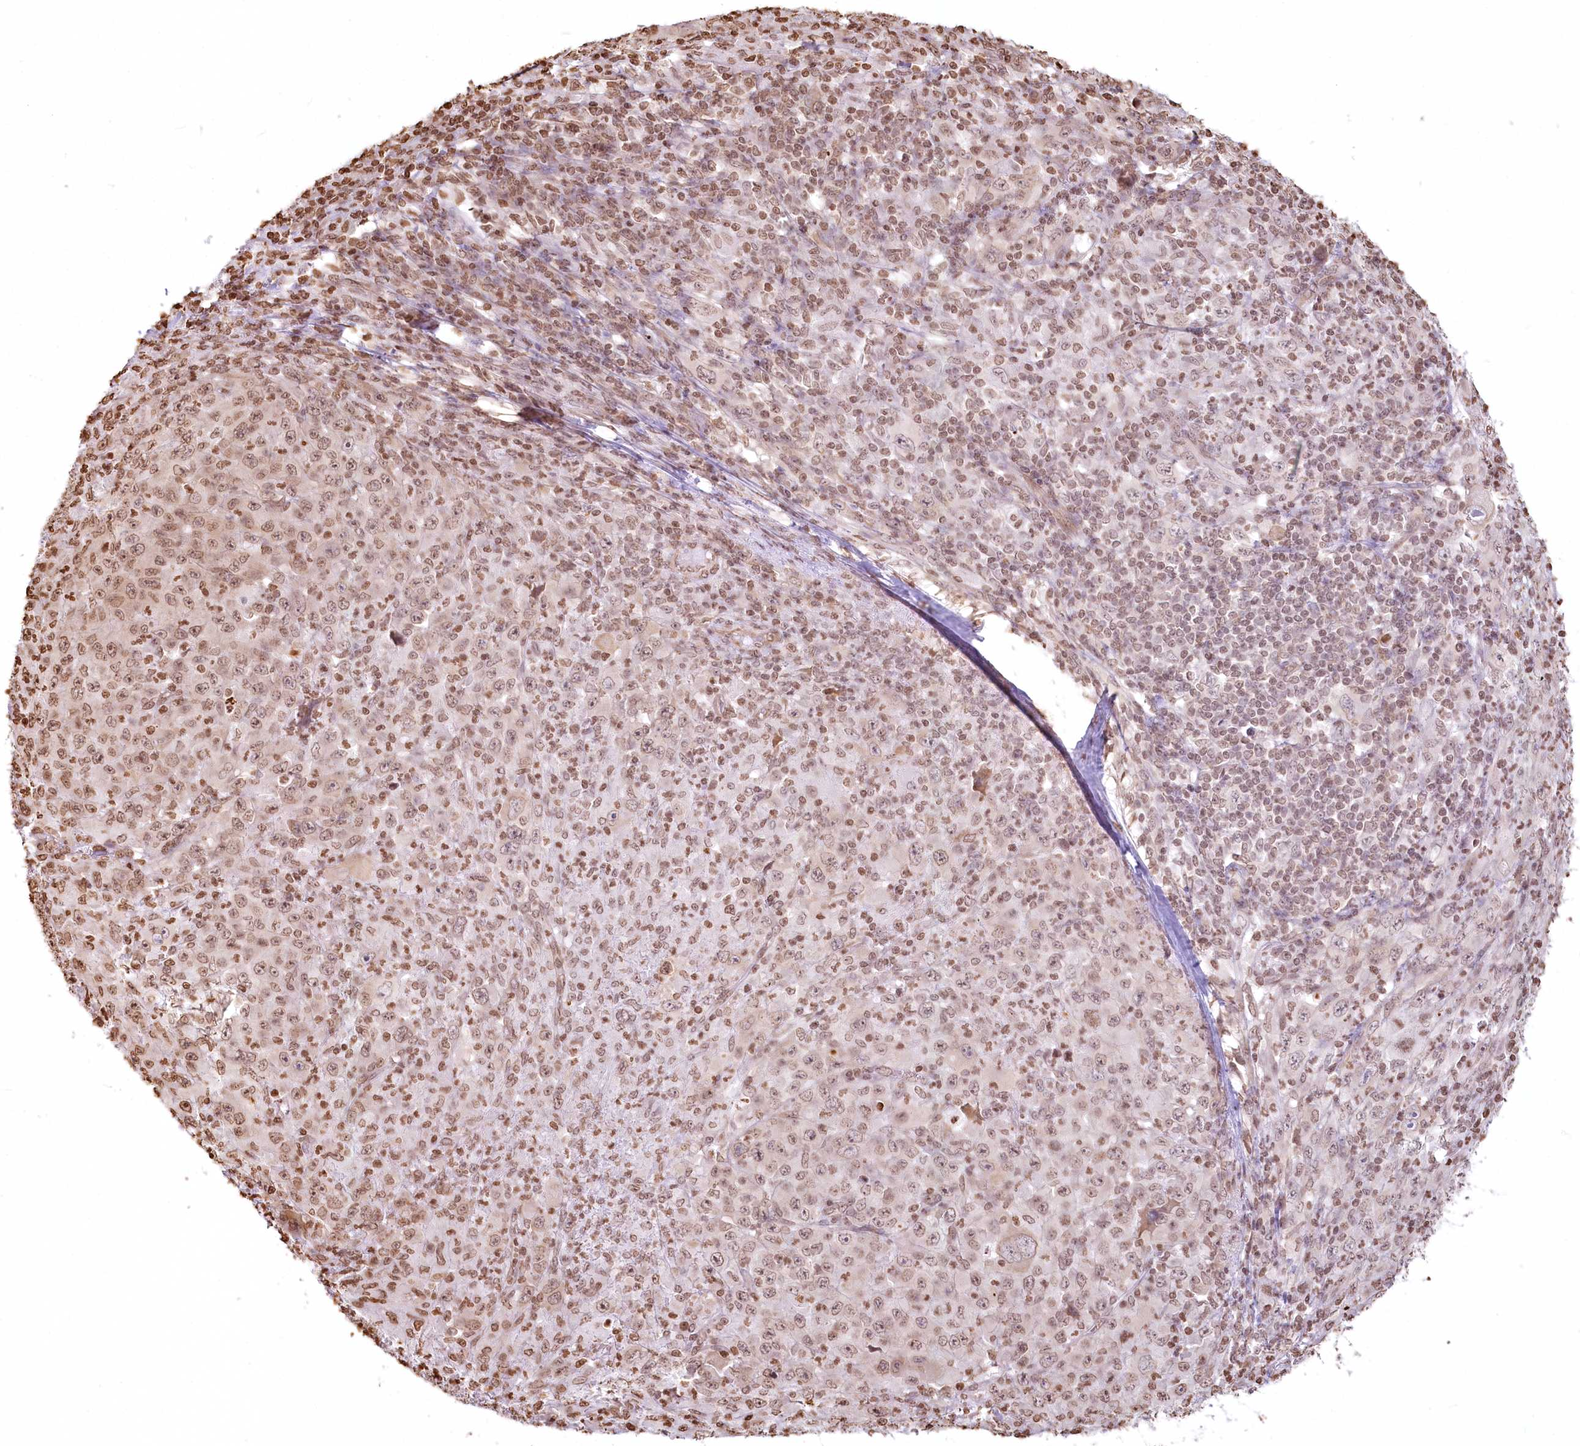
{"staining": {"intensity": "moderate", "quantity": ">75%", "location": "nuclear"}, "tissue": "melanoma", "cell_type": "Tumor cells", "image_type": "cancer", "snomed": [{"axis": "morphology", "description": "Malignant melanoma, Metastatic site"}, {"axis": "topography", "description": "Skin"}], "caption": "This histopathology image shows immunohistochemistry staining of malignant melanoma (metastatic site), with medium moderate nuclear staining in about >75% of tumor cells.", "gene": "FAM13A", "patient": {"sex": "female", "age": 56}}